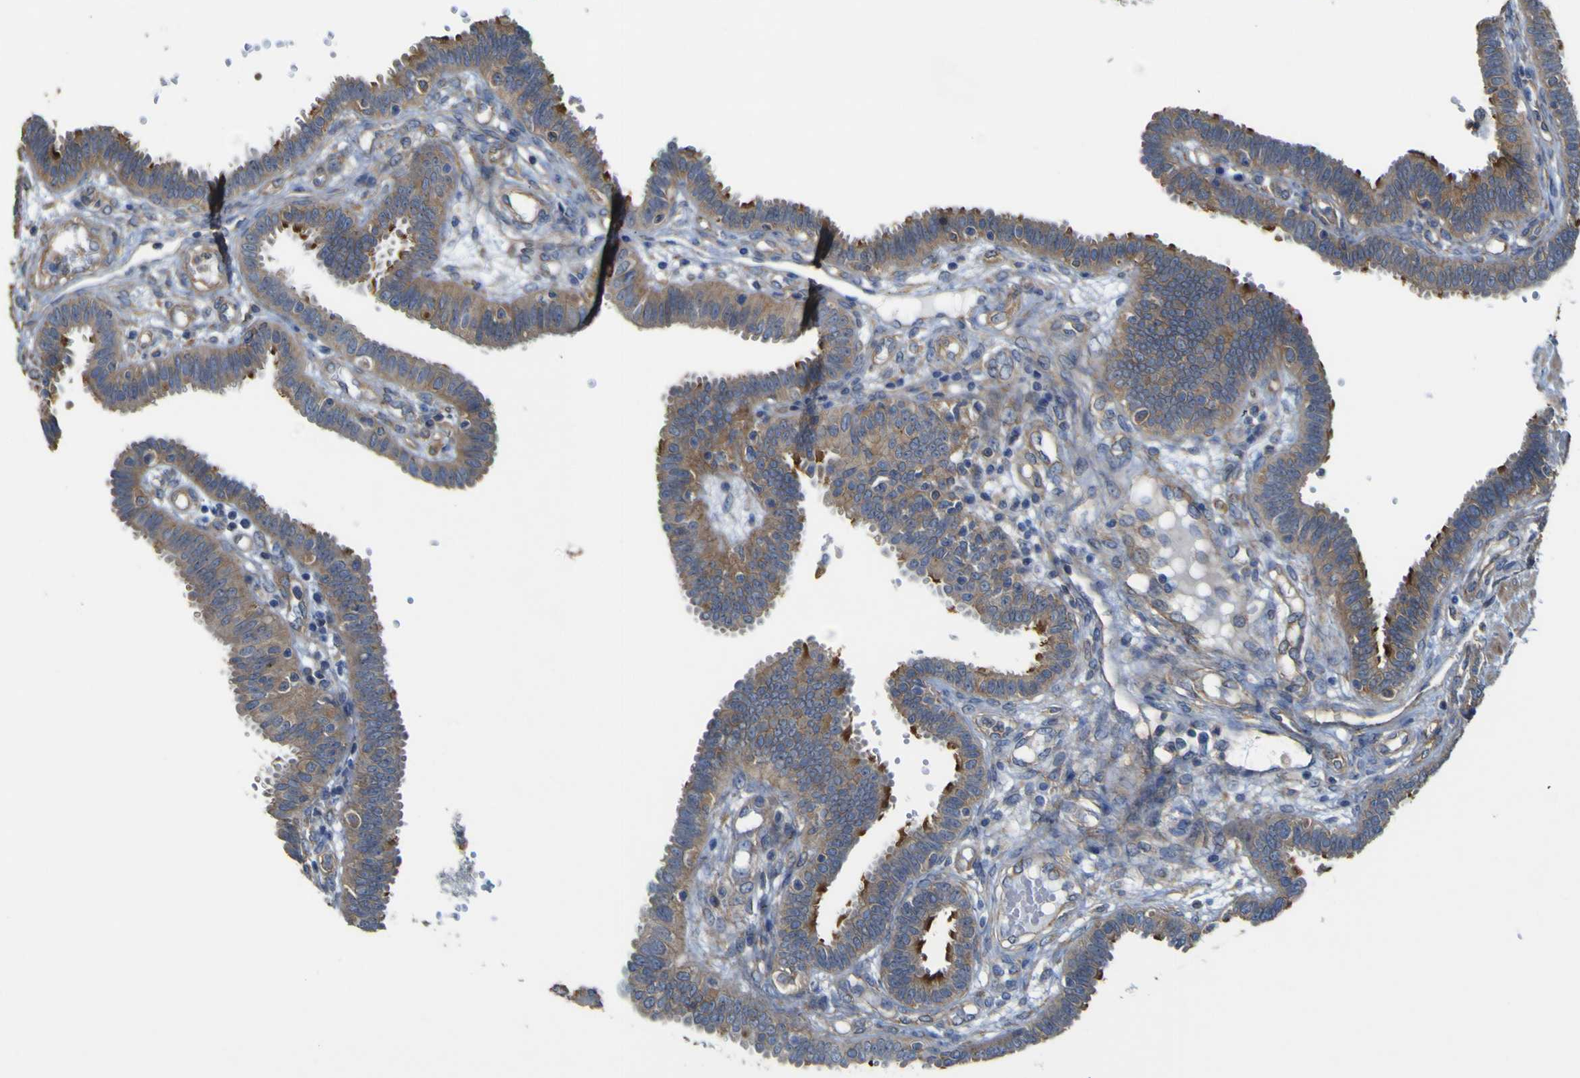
{"staining": {"intensity": "moderate", "quantity": ">75%", "location": "cytoplasmic/membranous"}, "tissue": "fallopian tube", "cell_type": "Glandular cells", "image_type": "normal", "snomed": [{"axis": "morphology", "description": "Normal tissue, NOS"}, {"axis": "topography", "description": "Fallopian tube"}], "caption": "Brown immunohistochemical staining in unremarkable fallopian tube reveals moderate cytoplasmic/membranous staining in approximately >75% of glandular cells.", "gene": "TNFSF15", "patient": {"sex": "female", "age": 32}}